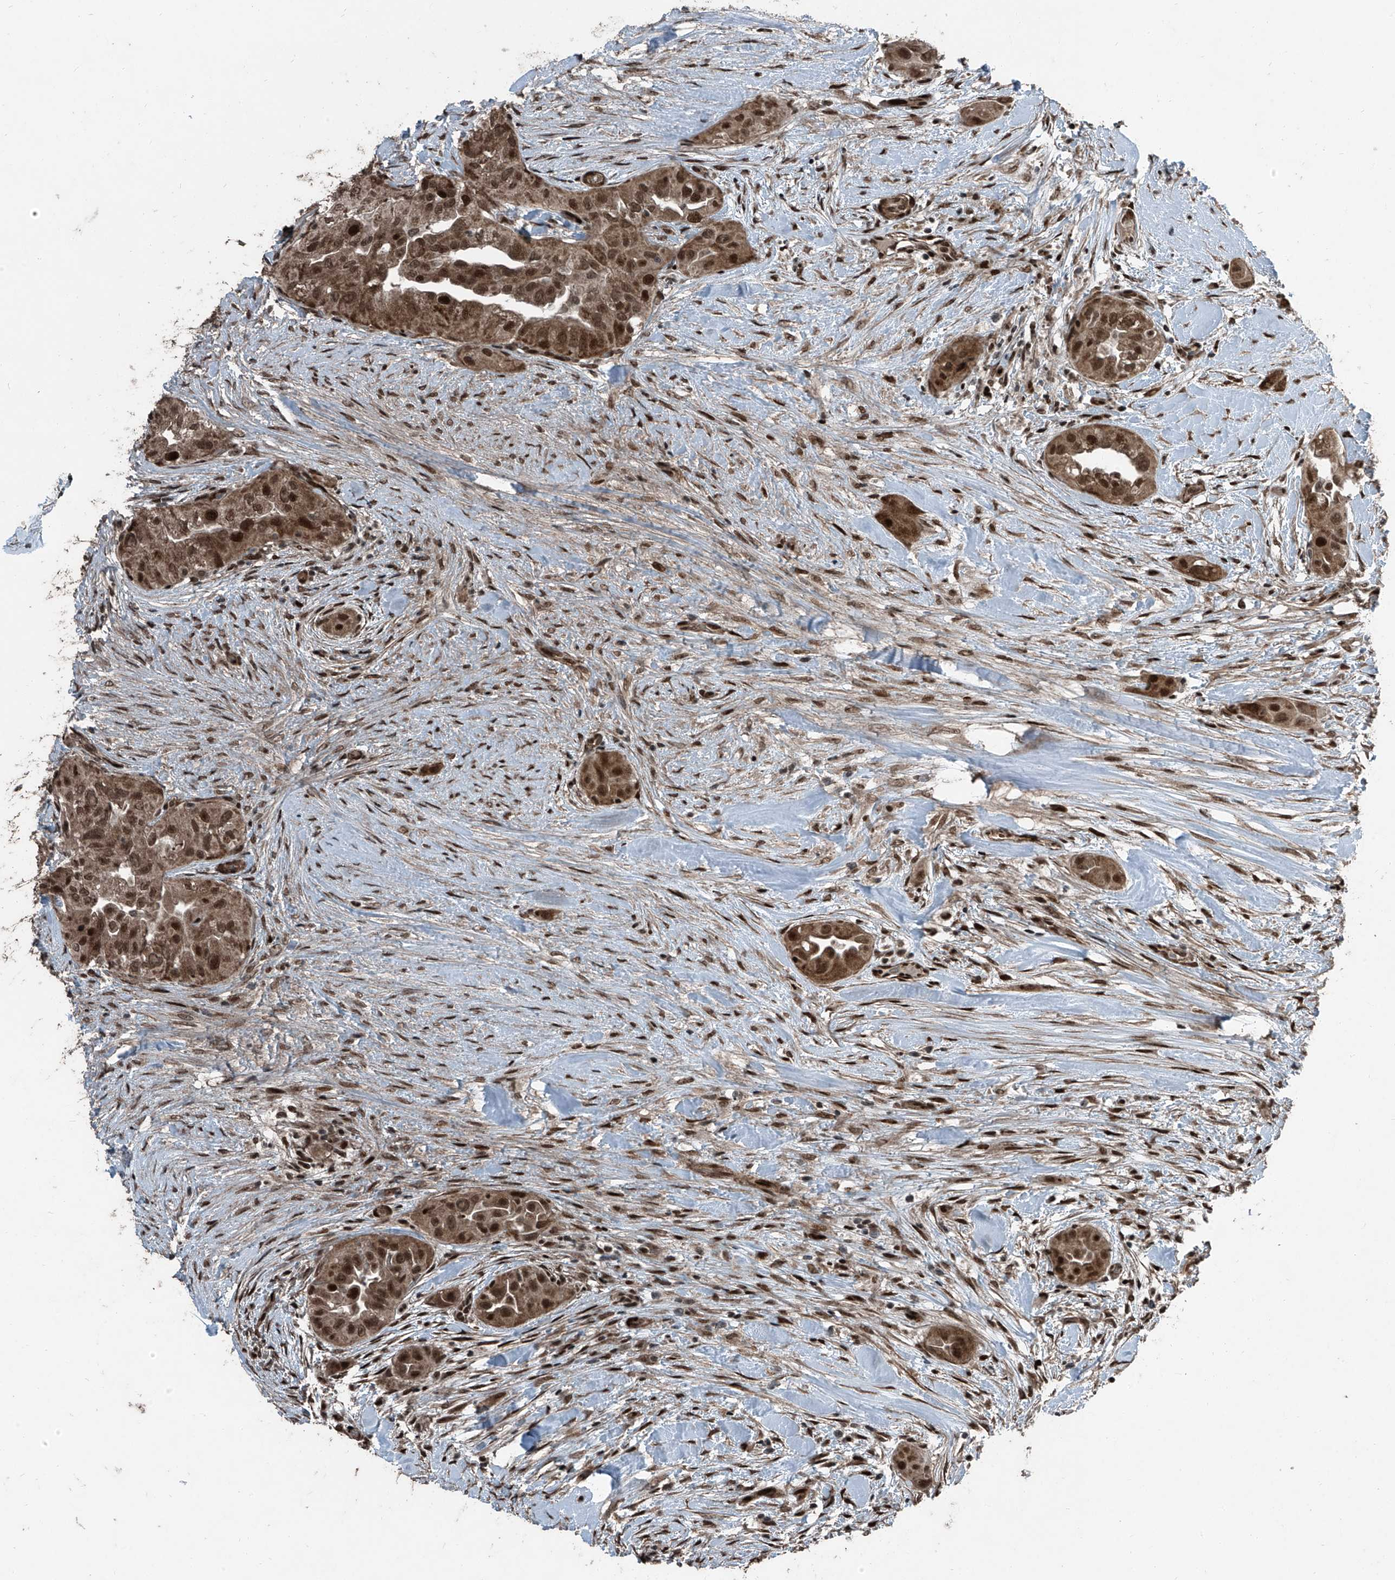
{"staining": {"intensity": "moderate", "quantity": ">75%", "location": "cytoplasmic/membranous,nuclear"}, "tissue": "thyroid cancer", "cell_type": "Tumor cells", "image_type": "cancer", "snomed": [{"axis": "morphology", "description": "Papillary adenocarcinoma, NOS"}, {"axis": "topography", "description": "Thyroid gland"}], "caption": "Thyroid cancer (papillary adenocarcinoma) tissue displays moderate cytoplasmic/membranous and nuclear positivity in approximately >75% of tumor cells, visualized by immunohistochemistry.", "gene": "ZNF570", "patient": {"sex": "female", "age": 59}}